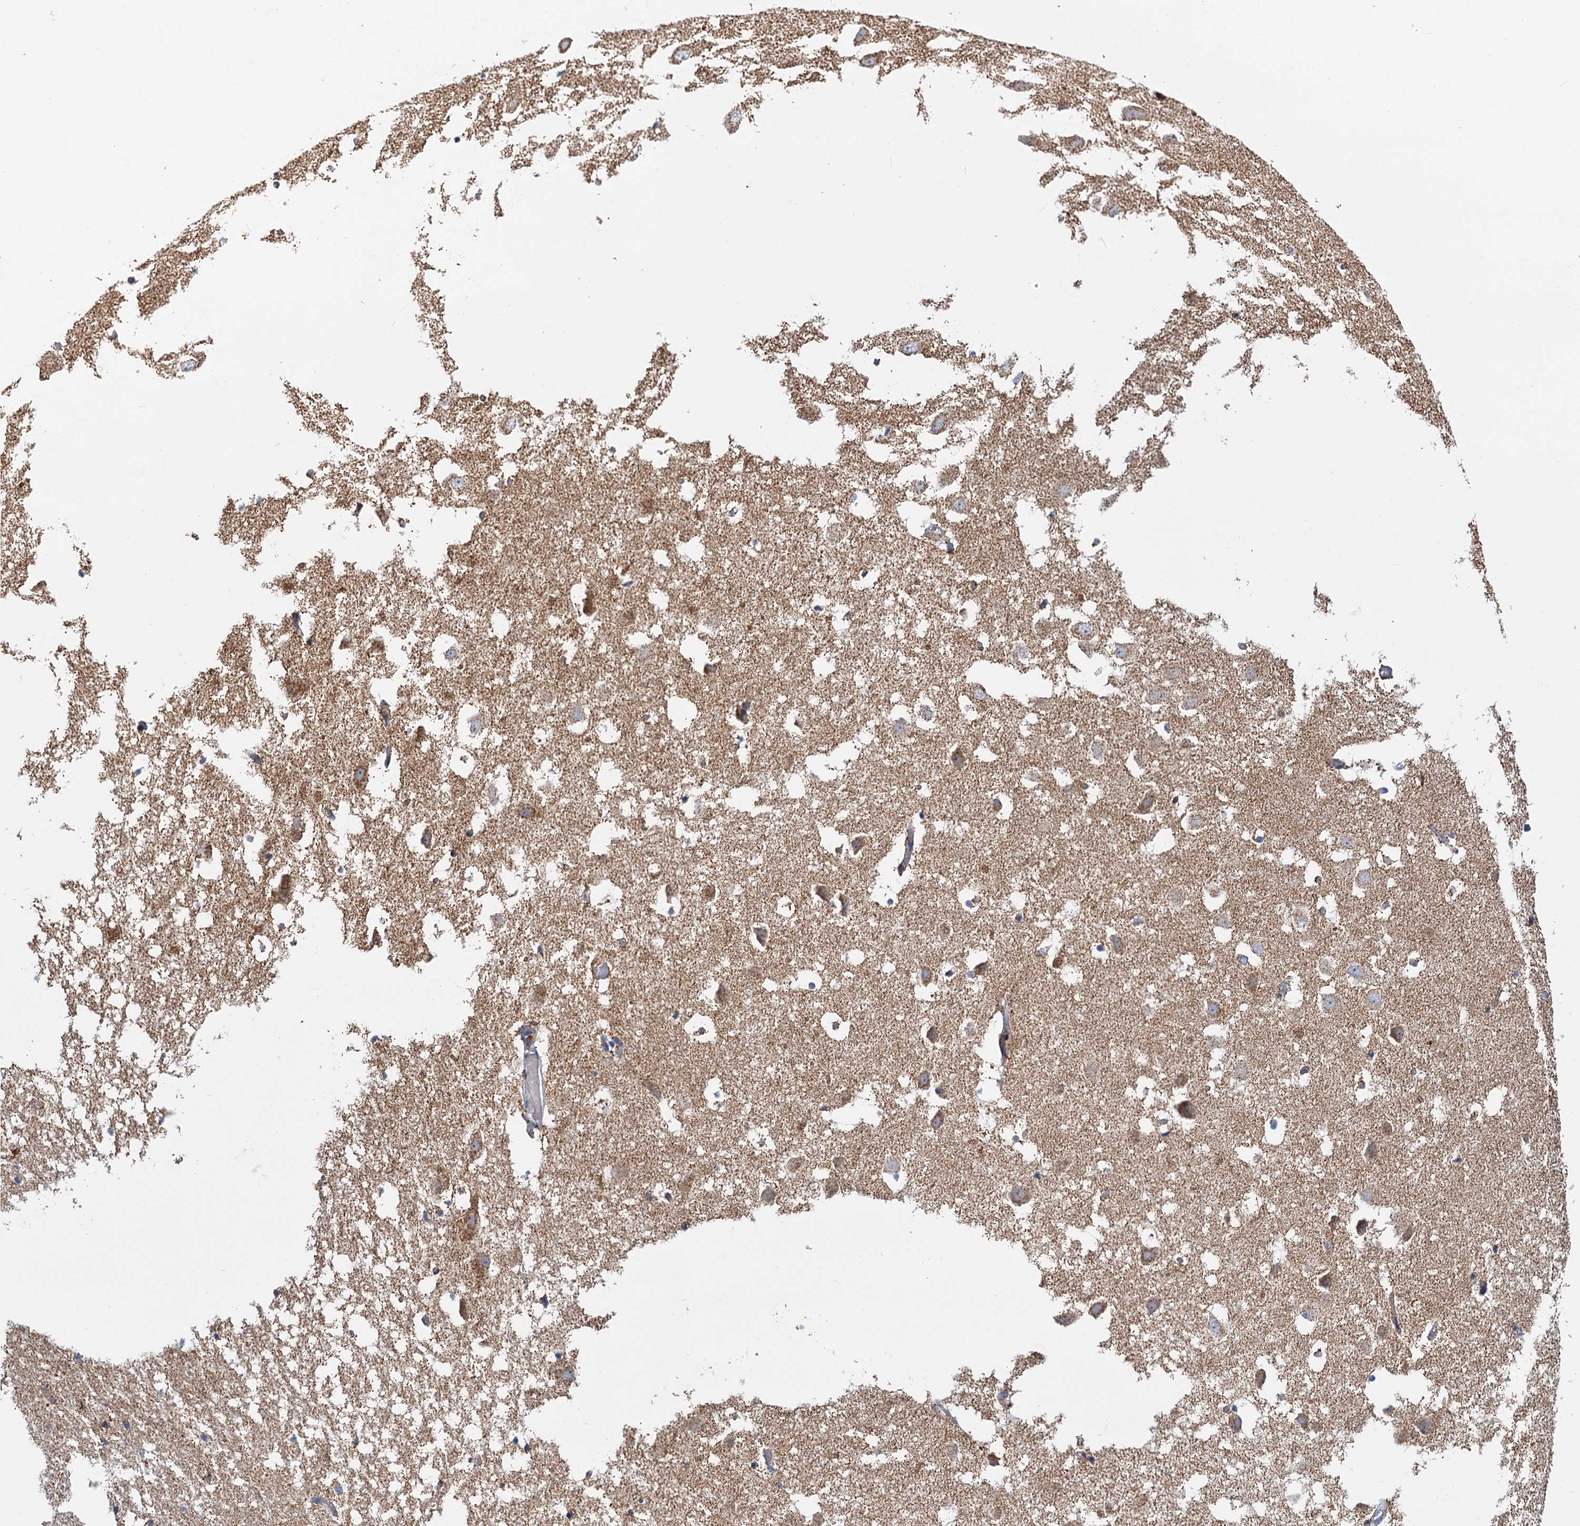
{"staining": {"intensity": "moderate", "quantity": "<25%", "location": "cytoplasmic/membranous"}, "tissue": "hippocampus", "cell_type": "Glial cells", "image_type": "normal", "snomed": [{"axis": "morphology", "description": "Normal tissue, NOS"}, {"axis": "topography", "description": "Hippocampus"}], "caption": "Protein positivity by immunohistochemistry (IHC) displays moderate cytoplasmic/membranous staining in about <25% of glial cells in benign hippocampus.", "gene": "CCP110", "patient": {"sex": "female", "age": 52}}